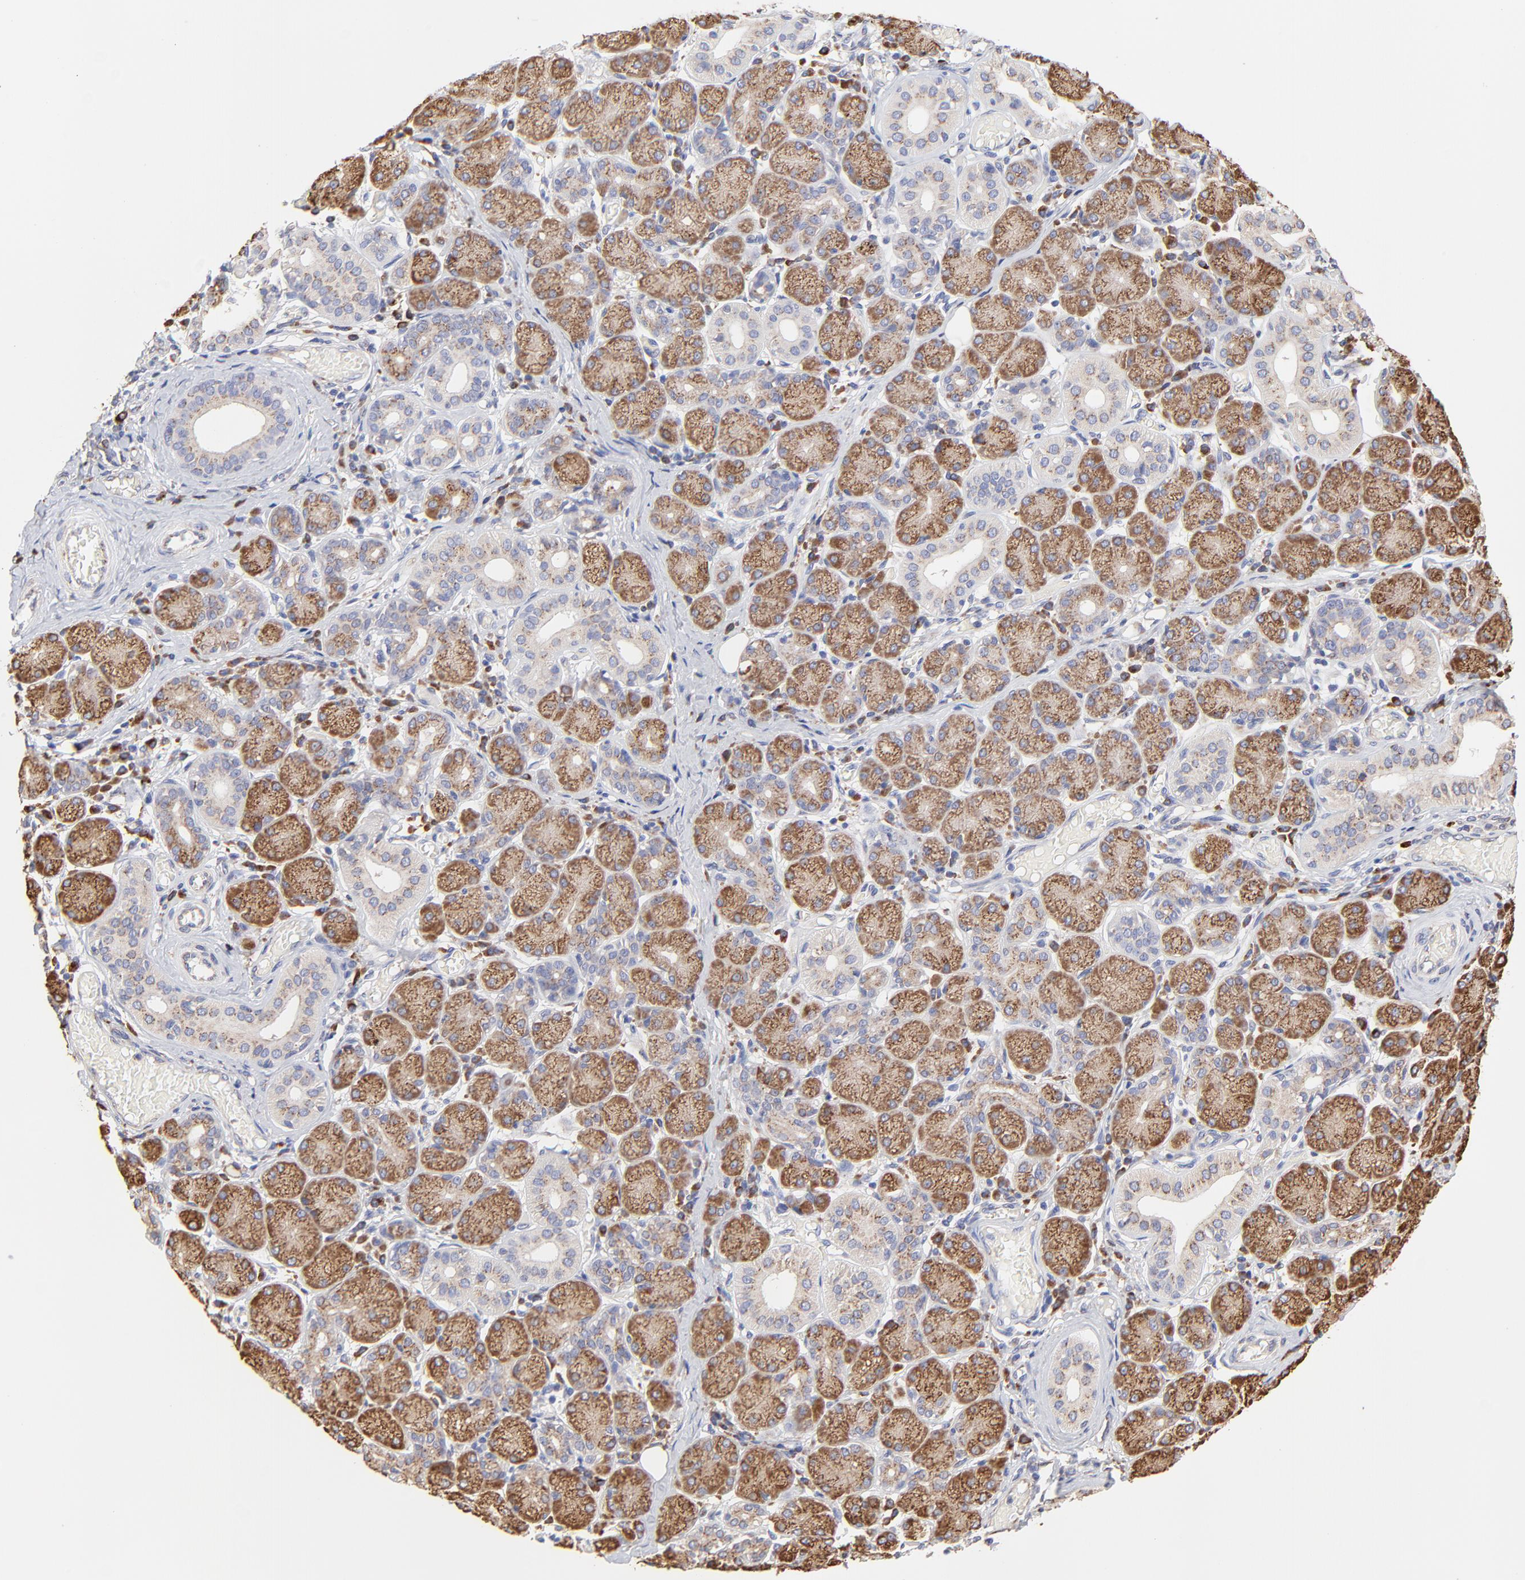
{"staining": {"intensity": "moderate", "quantity": "25%-75%", "location": "cytoplasmic/membranous"}, "tissue": "salivary gland", "cell_type": "Glandular cells", "image_type": "normal", "snomed": [{"axis": "morphology", "description": "Normal tissue, NOS"}, {"axis": "topography", "description": "Salivary gland"}], "caption": "Salivary gland stained with IHC demonstrates moderate cytoplasmic/membranous expression in approximately 25%-75% of glandular cells.", "gene": "LMAN1", "patient": {"sex": "female", "age": 24}}